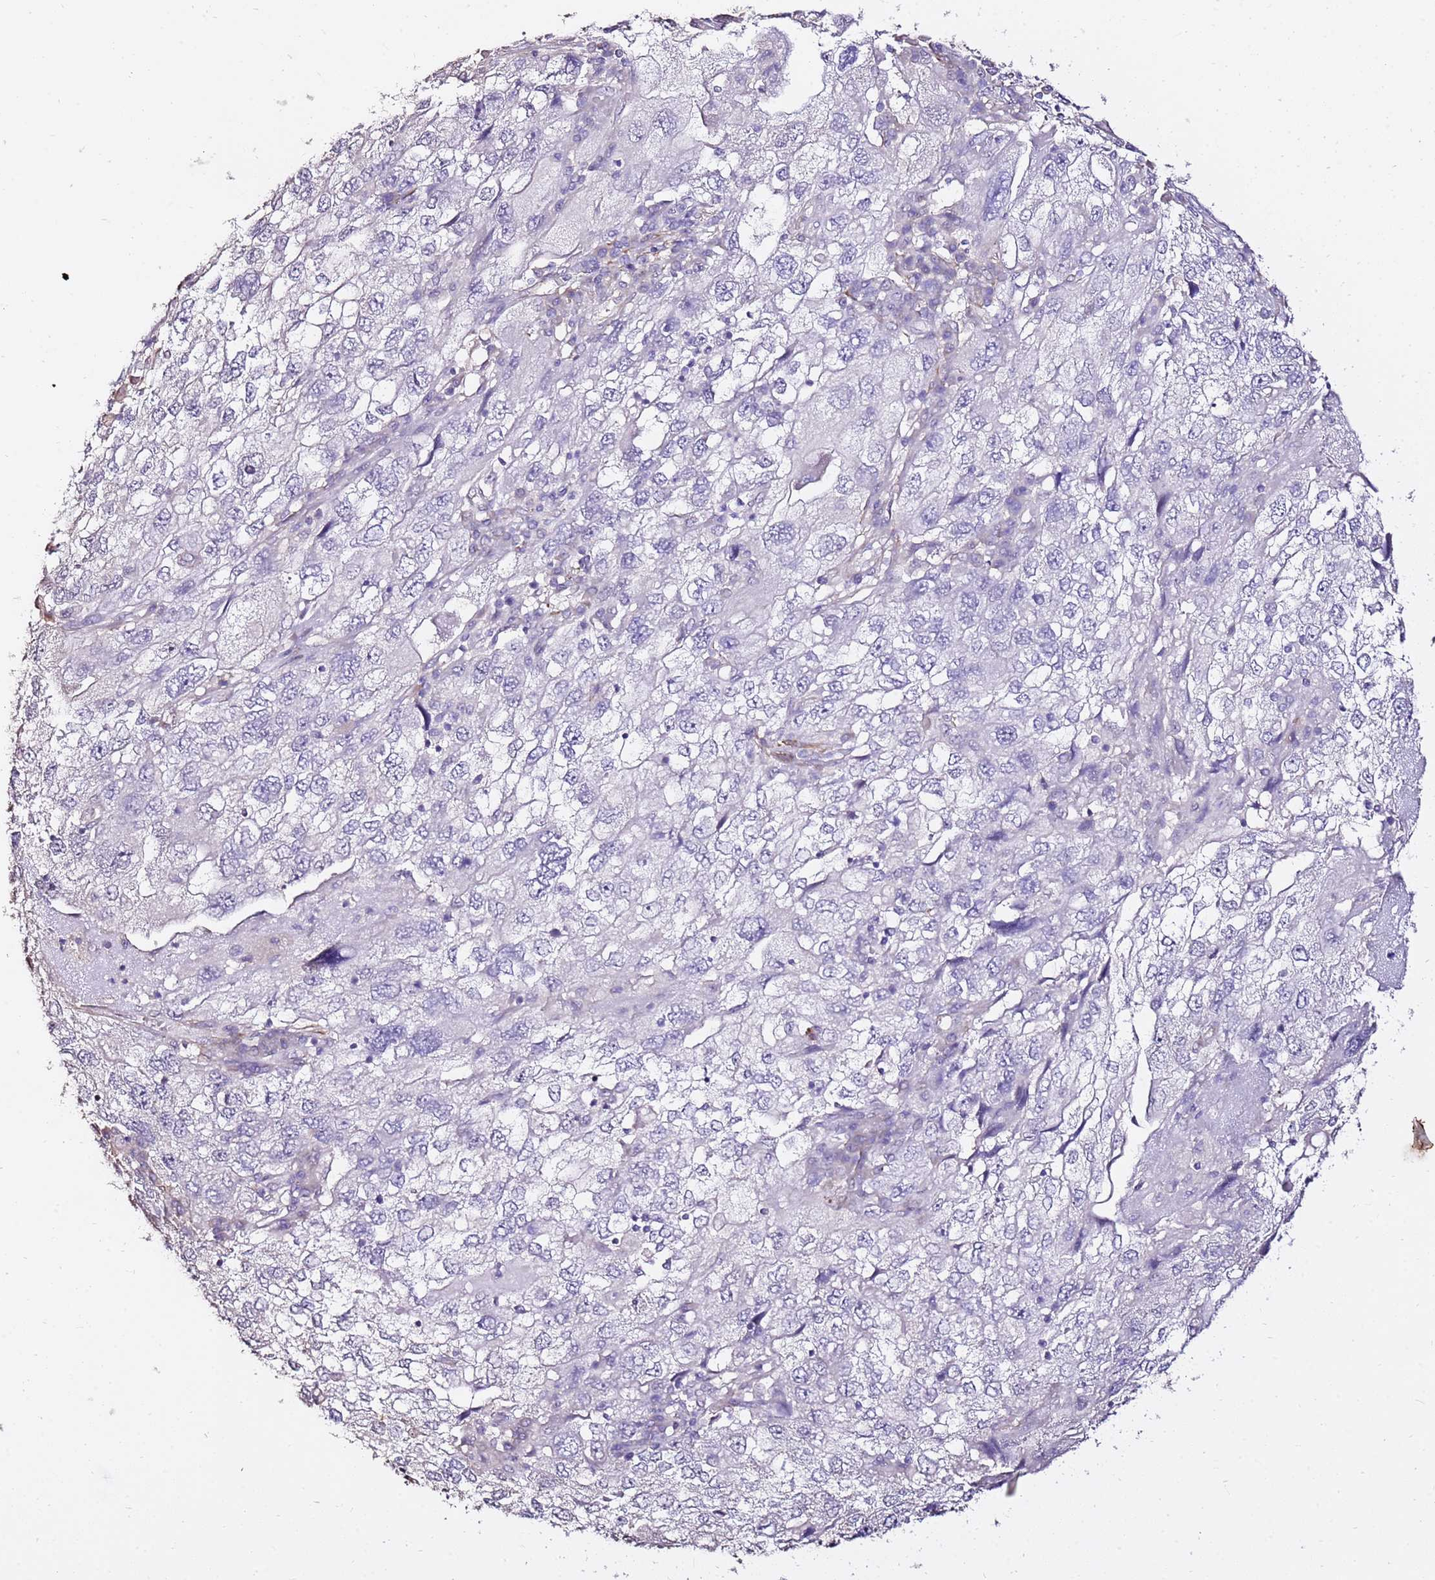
{"staining": {"intensity": "negative", "quantity": "none", "location": "none"}, "tissue": "endometrial cancer", "cell_type": "Tumor cells", "image_type": "cancer", "snomed": [{"axis": "morphology", "description": "Adenocarcinoma, NOS"}, {"axis": "topography", "description": "Endometrium"}], "caption": "A high-resolution image shows immunohistochemistry (IHC) staining of endometrial cancer, which displays no significant positivity in tumor cells.", "gene": "ART5", "patient": {"sex": "female", "age": 49}}